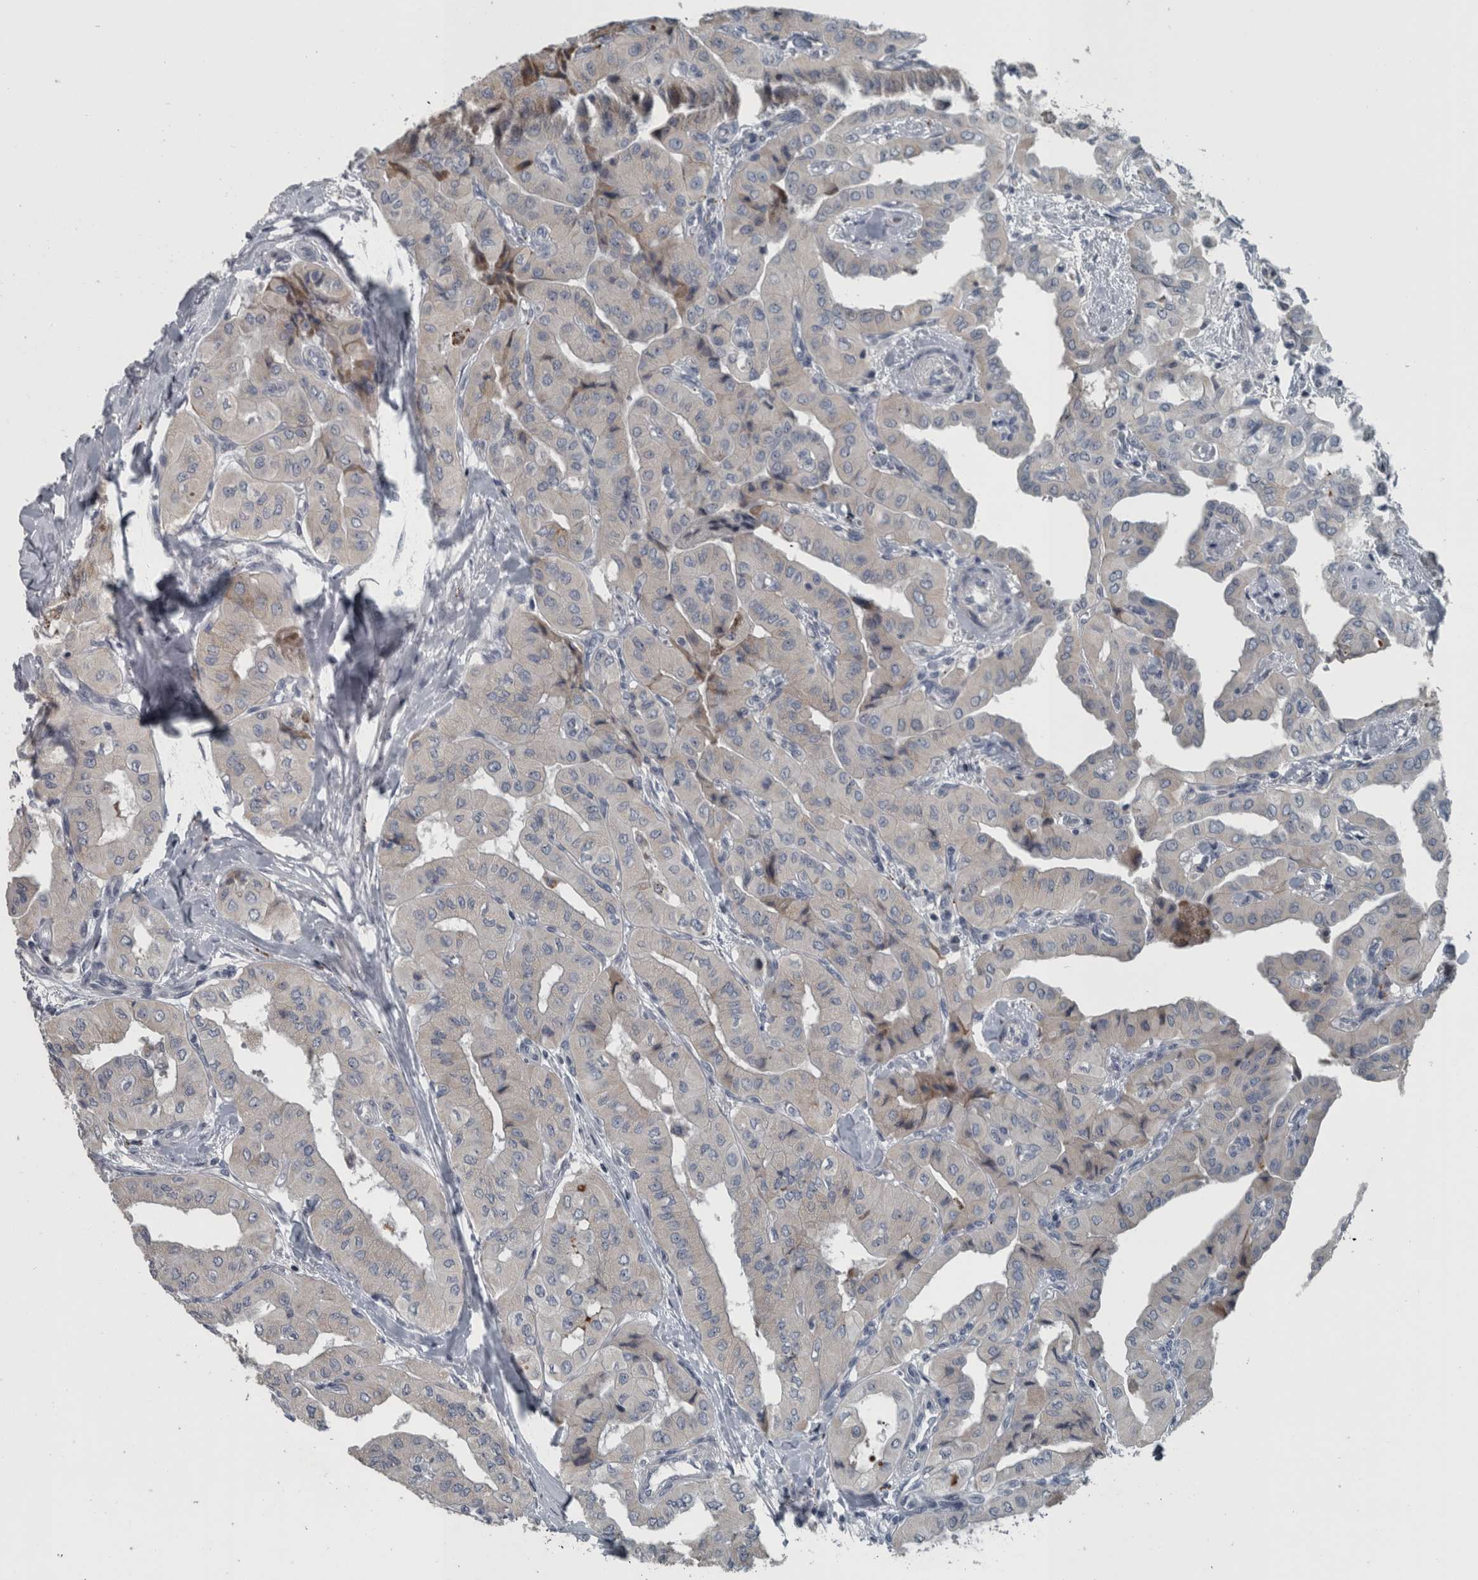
{"staining": {"intensity": "weak", "quantity": "<25%", "location": "cytoplasmic/membranous"}, "tissue": "thyroid cancer", "cell_type": "Tumor cells", "image_type": "cancer", "snomed": [{"axis": "morphology", "description": "Papillary adenocarcinoma, NOS"}, {"axis": "topography", "description": "Thyroid gland"}], "caption": "Tumor cells show no significant positivity in papillary adenocarcinoma (thyroid). (IHC, brightfield microscopy, high magnification).", "gene": "KRT20", "patient": {"sex": "female", "age": 59}}